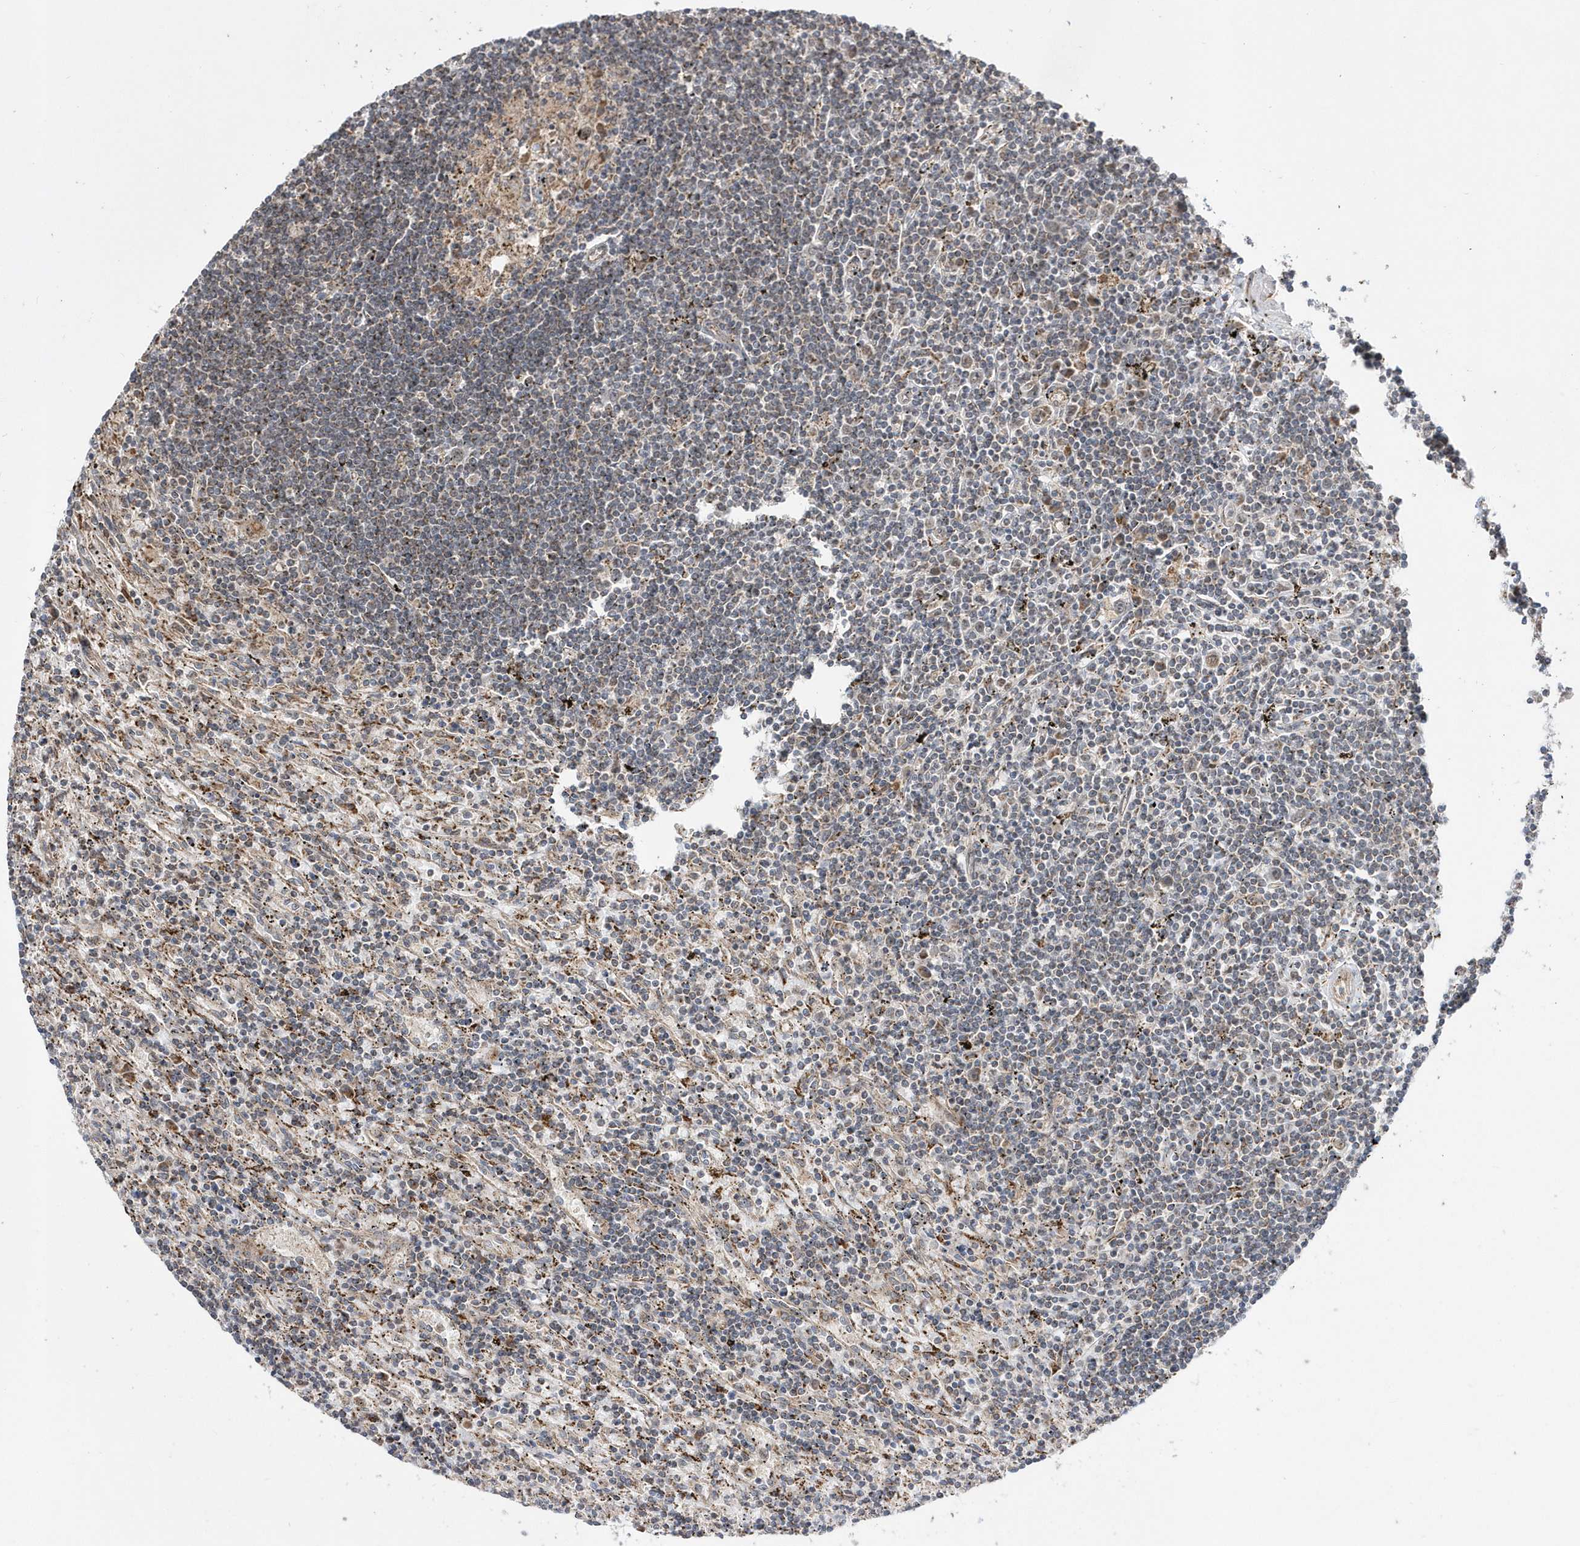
{"staining": {"intensity": "negative", "quantity": "none", "location": "none"}, "tissue": "lymphoma", "cell_type": "Tumor cells", "image_type": "cancer", "snomed": [{"axis": "morphology", "description": "Malignant lymphoma, non-Hodgkin's type, Low grade"}, {"axis": "topography", "description": "Spleen"}], "caption": "High power microscopy histopathology image of an IHC histopathology image of malignant lymphoma, non-Hodgkin's type (low-grade), revealing no significant expression in tumor cells.", "gene": "DALRD3", "patient": {"sex": "male", "age": 76}}